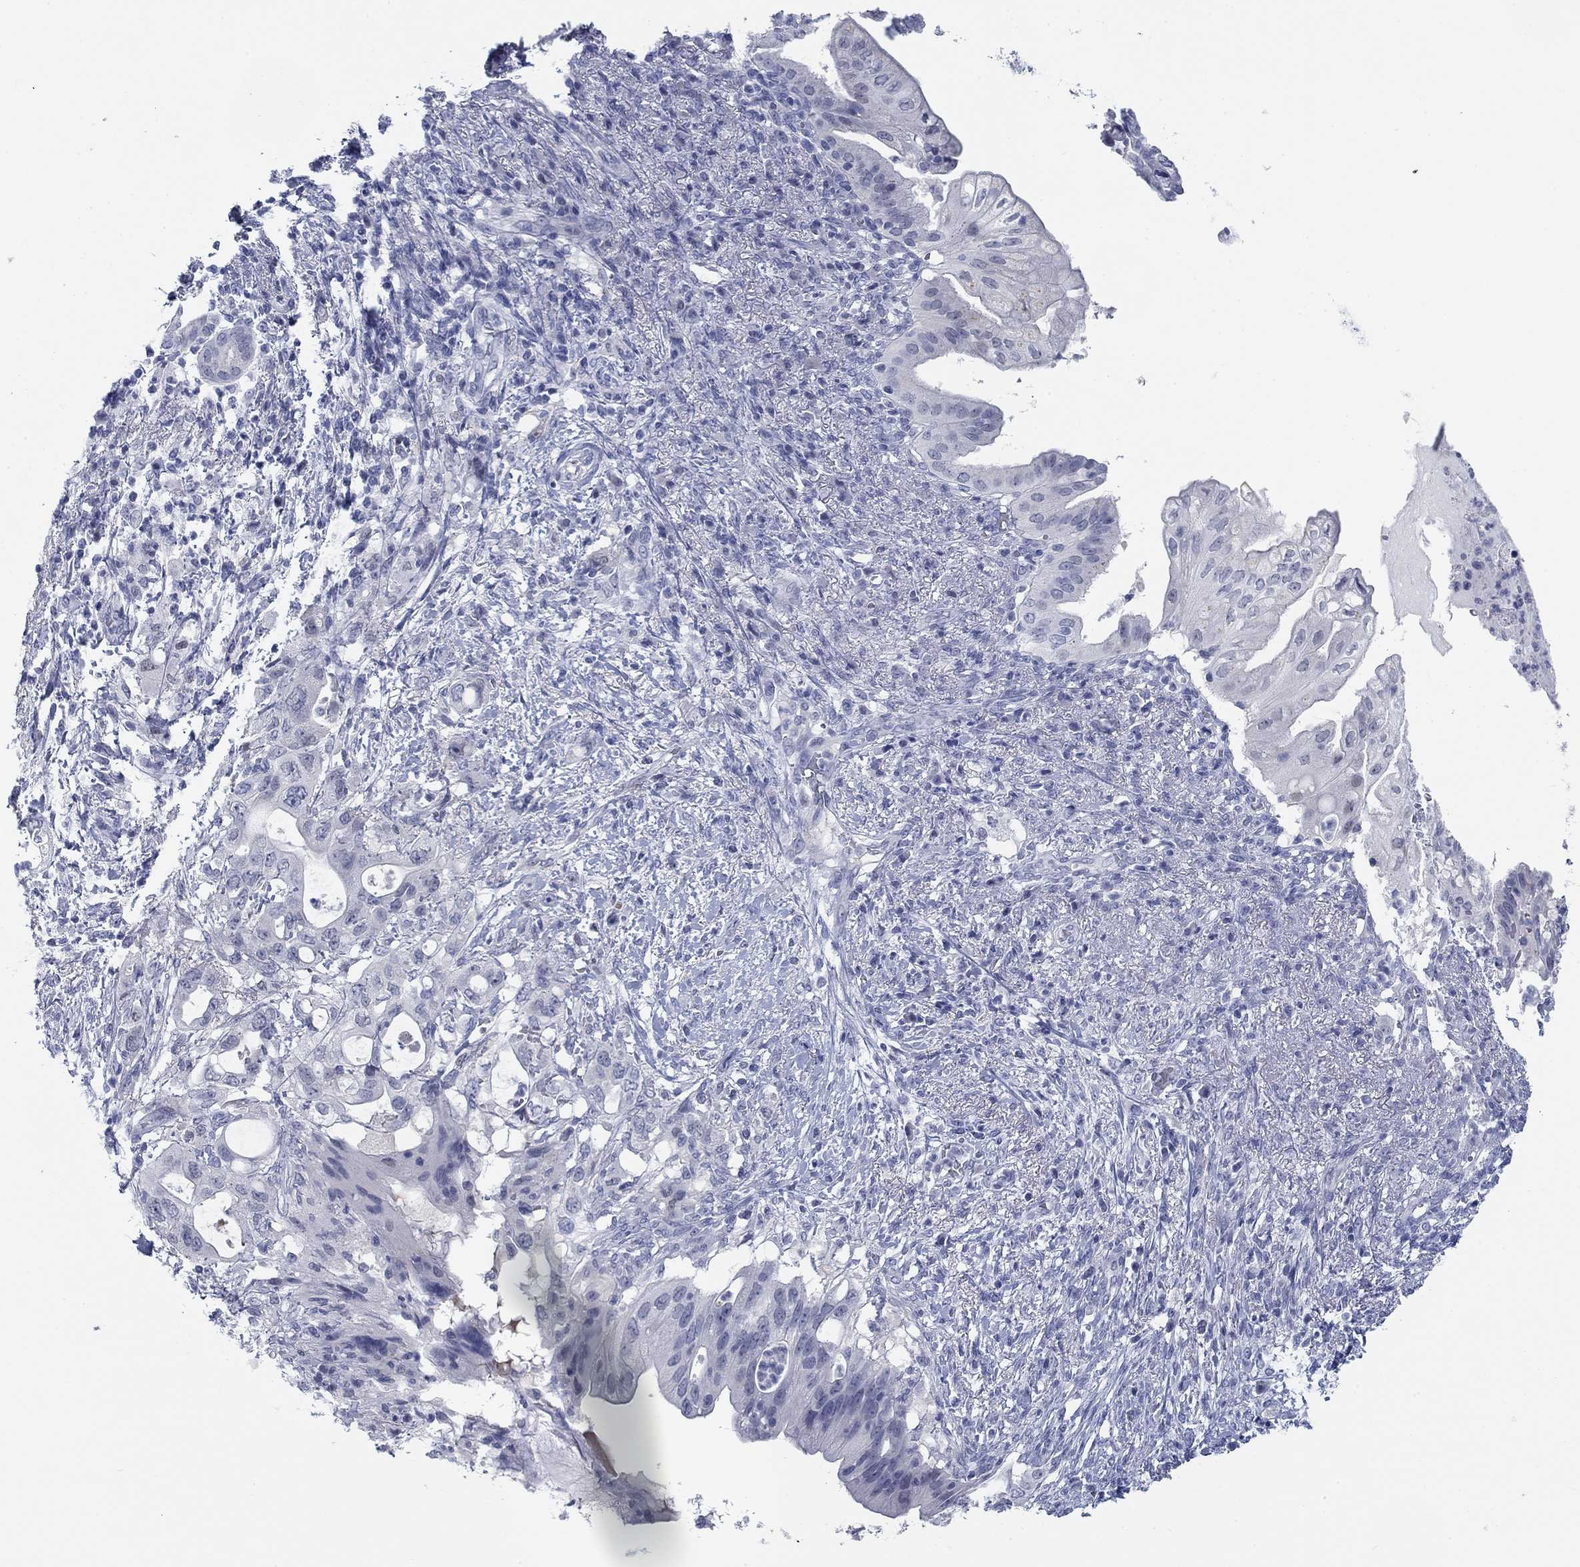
{"staining": {"intensity": "negative", "quantity": "none", "location": "none"}, "tissue": "pancreatic cancer", "cell_type": "Tumor cells", "image_type": "cancer", "snomed": [{"axis": "morphology", "description": "Adenocarcinoma, NOS"}, {"axis": "topography", "description": "Pancreas"}], "caption": "Tumor cells are negative for brown protein staining in adenocarcinoma (pancreatic).", "gene": "DNAL1", "patient": {"sex": "female", "age": 72}}